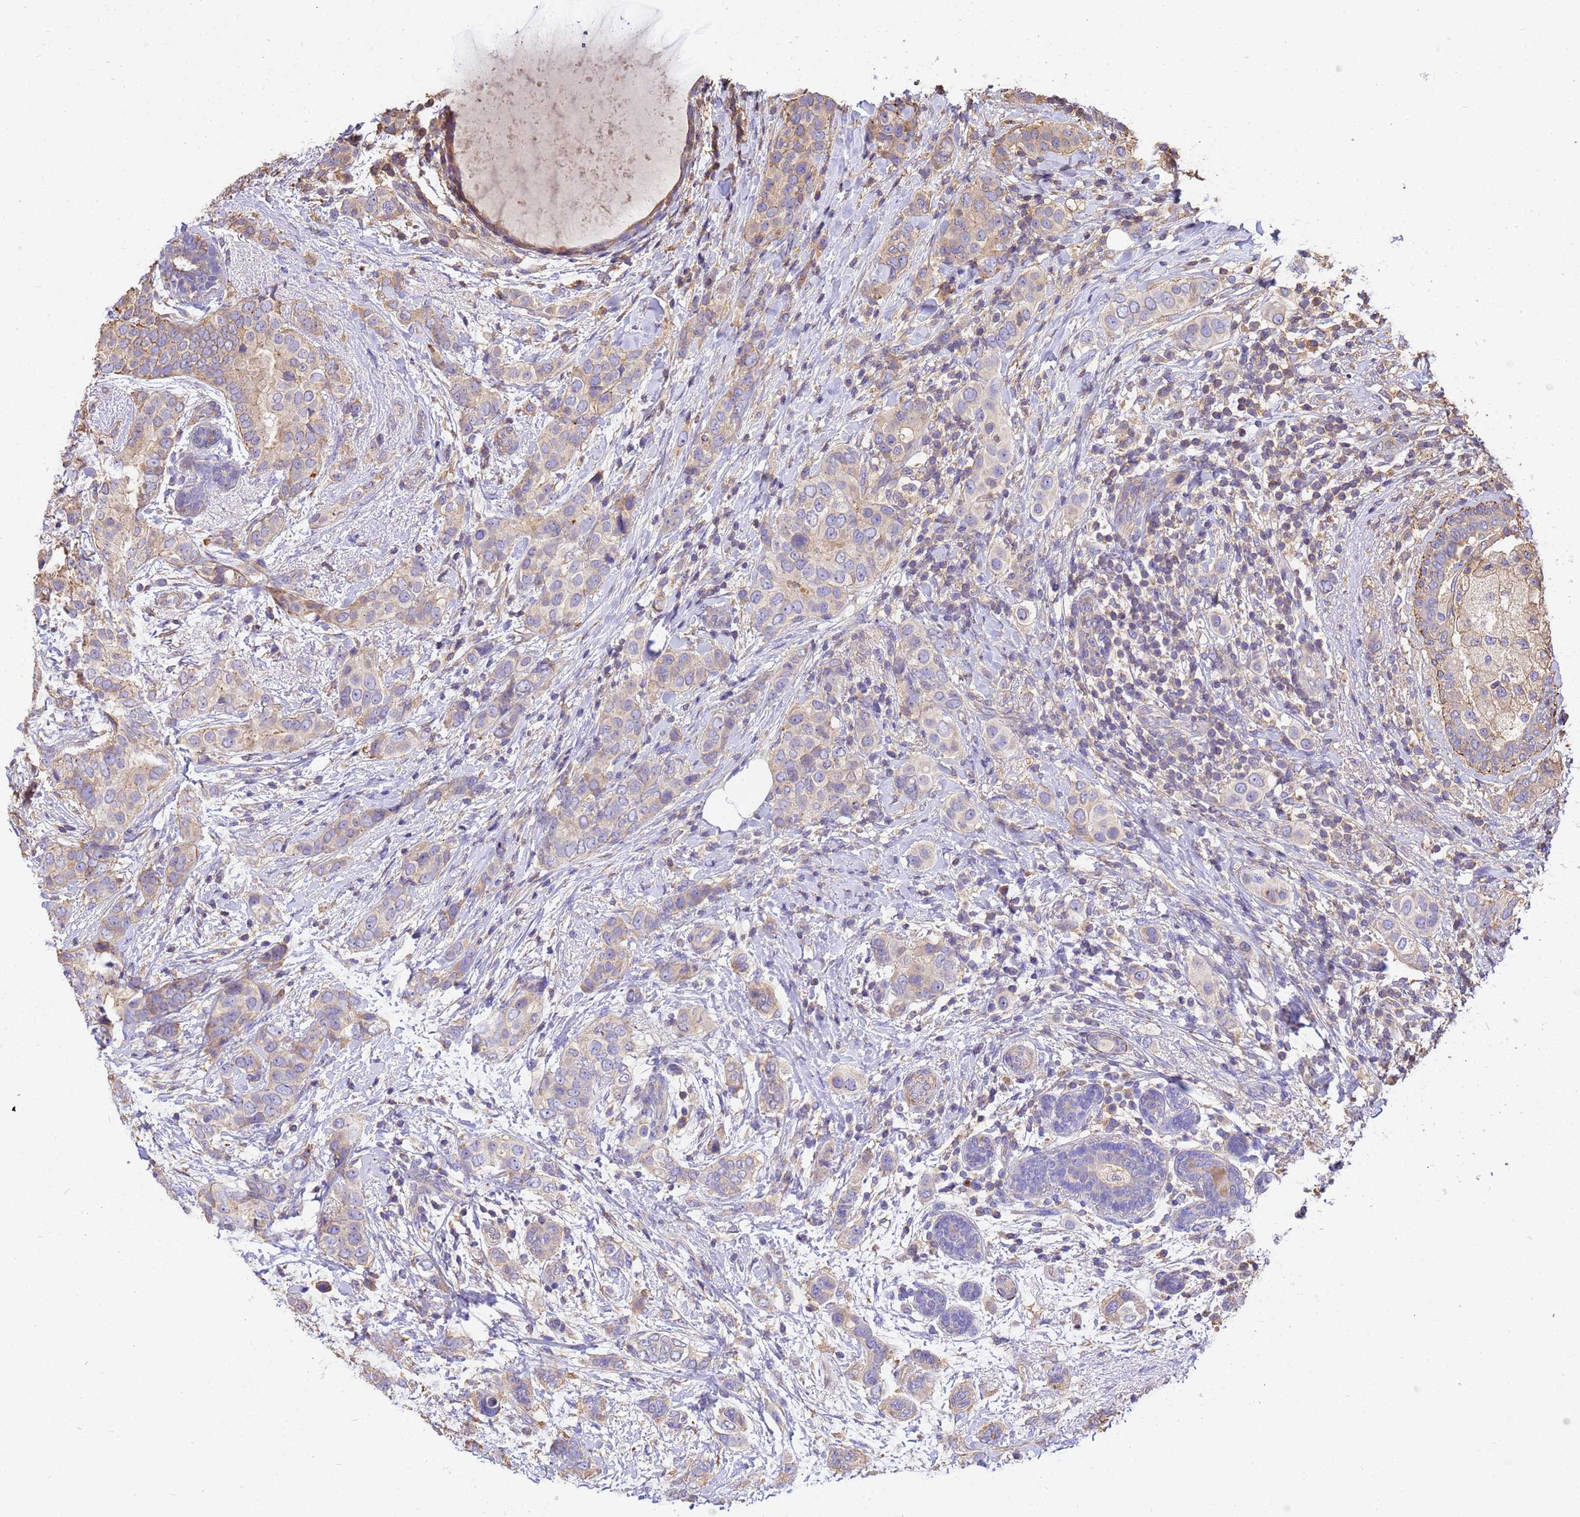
{"staining": {"intensity": "weak", "quantity": "25%-75%", "location": "cytoplasmic/membranous"}, "tissue": "breast cancer", "cell_type": "Tumor cells", "image_type": "cancer", "snomed": [{"axis": "morphology", "description": "Lobular carcinoma"}, {"axis": "topography", "description": "Breast"}], "caption": "IHC (DAB (3,3'-diaminobenzidine)) staining of human lobular carcinoma (breast) displays weak cytoplasmic/membranous protein expression in about 25%-75% of tumor cells. (DAB (3,3'-diaminobenzidine) IHC with brightfield microscopy, high magnification).", "gene": "WDR64", "patient": {"sex": "female", "age": 51}}